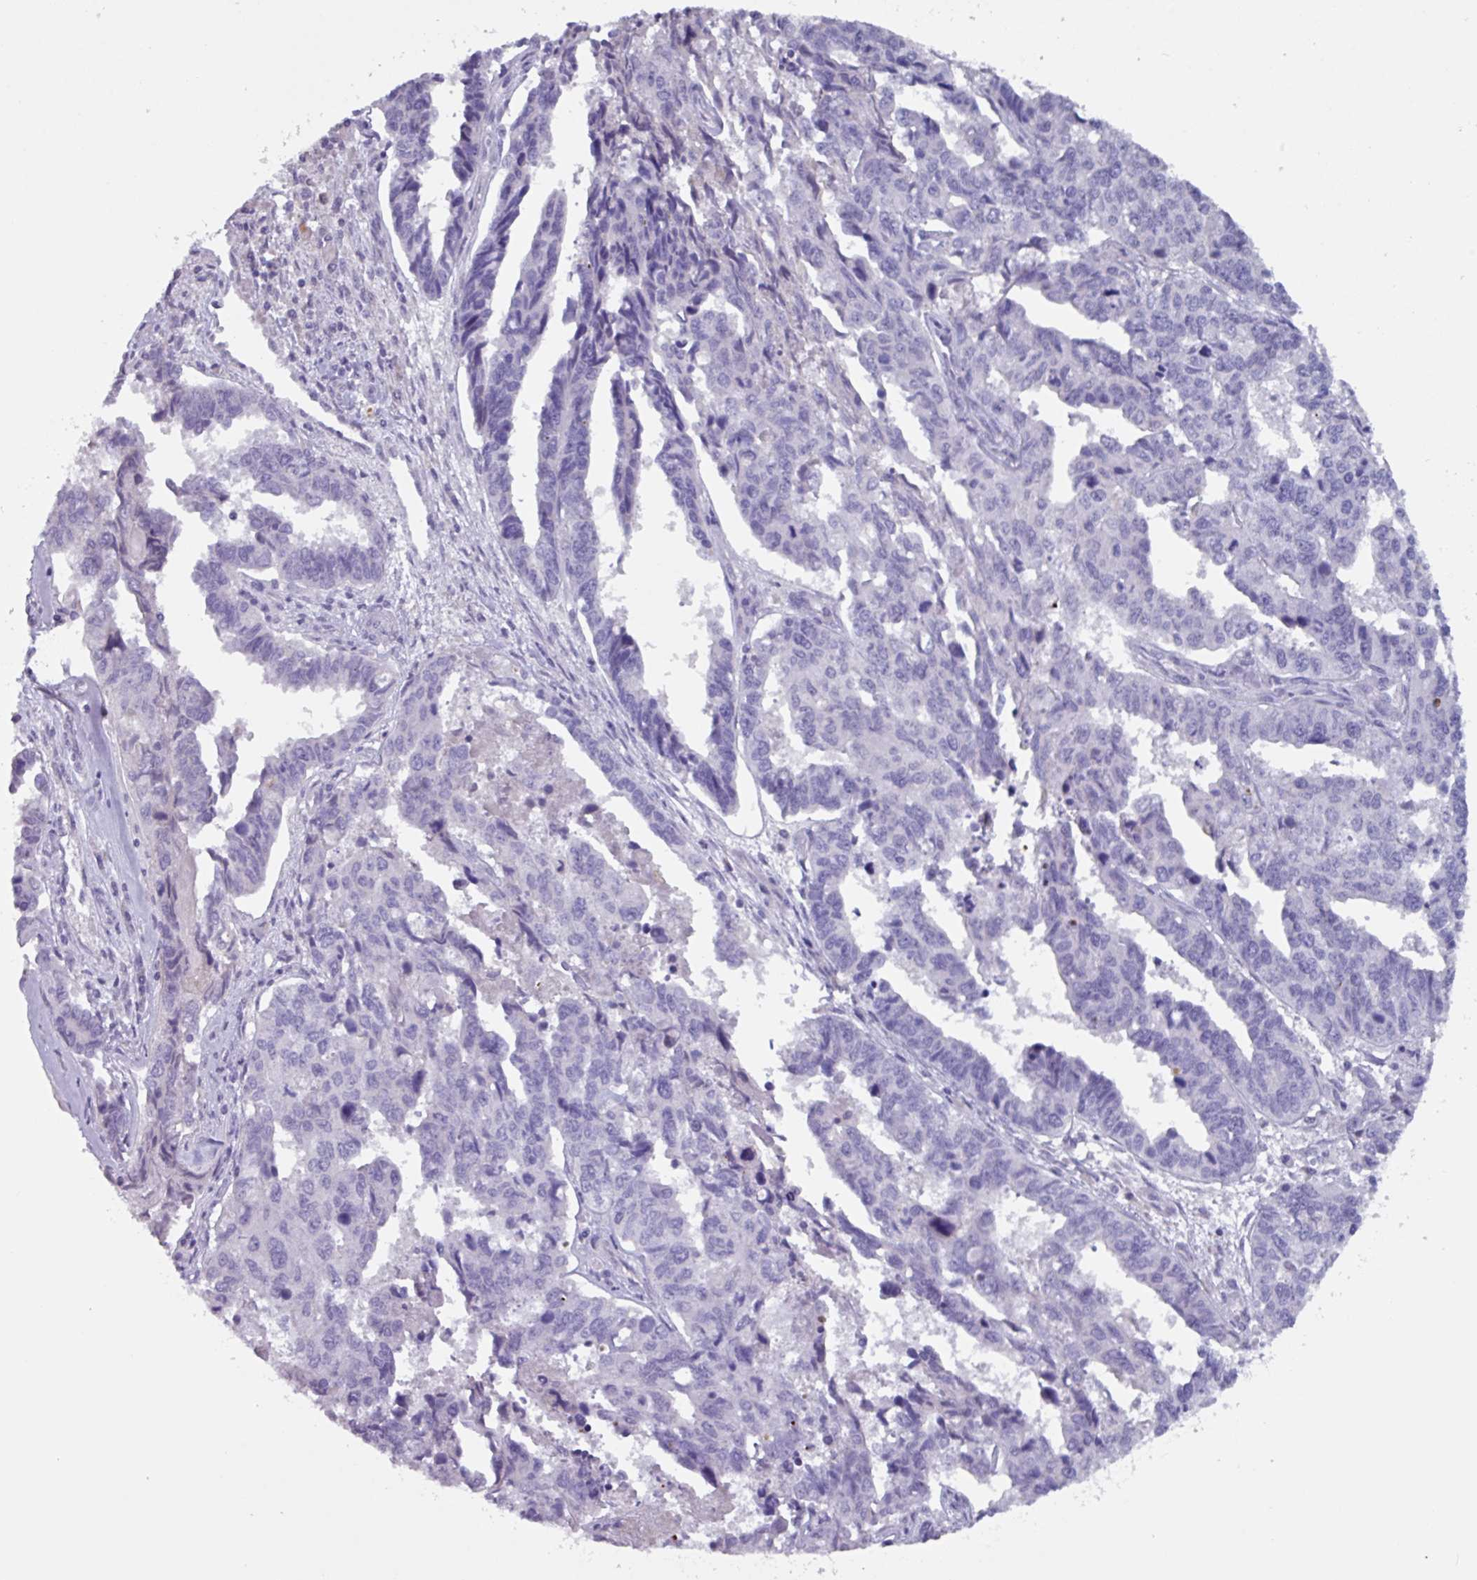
{"staining": {"intensity": "negative", "quantity": "none", "location": "none"}, "tissue": "endometrial cancer", "cell_type": "Tumor cells", "image_type": "cancer", "snomed": [{"axis": "morphology", "description": "Adenocarcinoma, NOS"}, {"axis": "topography", "description": "Endometrium"}], "caption": "DAB immunohistochemical staining of human endometrial cancer shows no significant staining in tumor cells. Nuclei are stained in blue.", "gene": "OR2T10", "patient": {"sex": "female", "age": 73}}